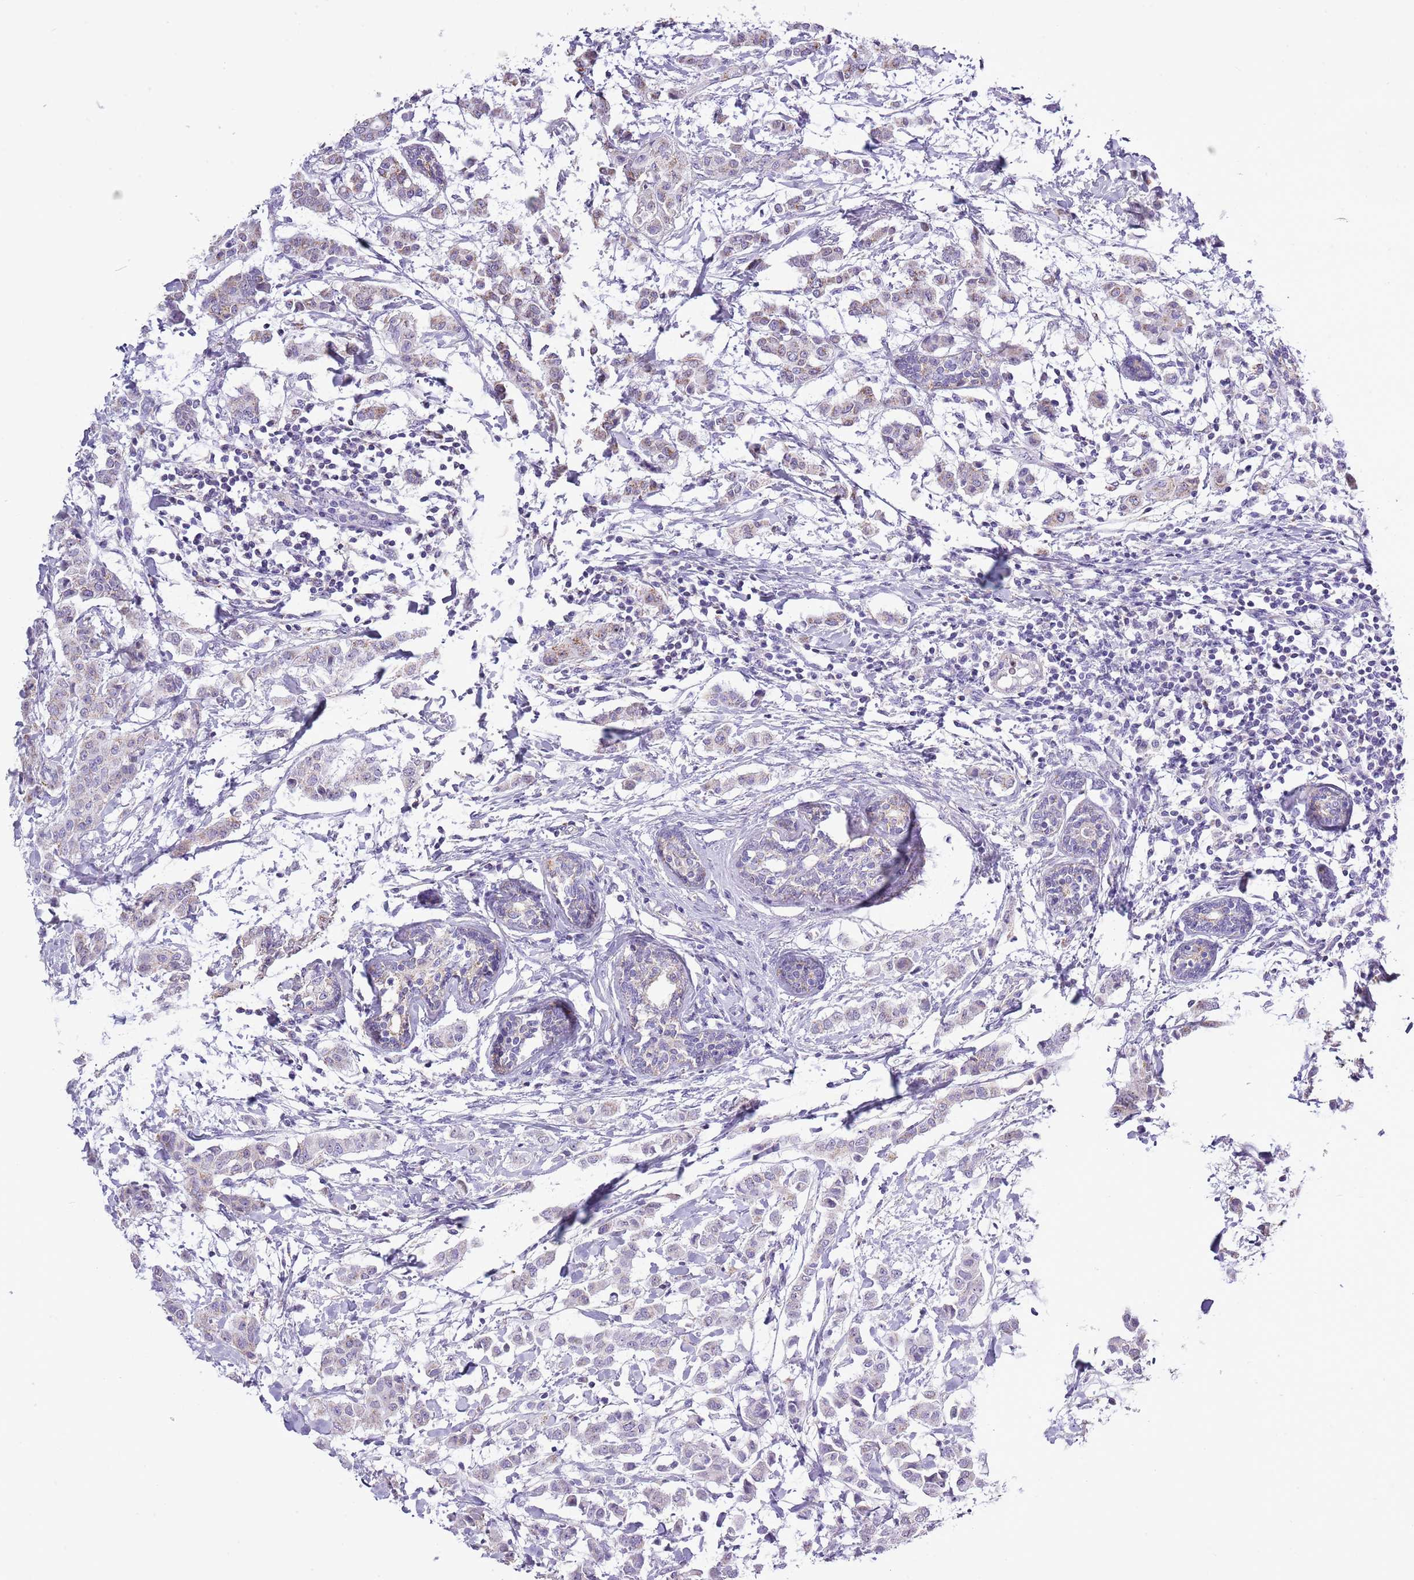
{"staining": {"intensity": "negative", "quantity": "none", "location": "none"}, "tissue": "breast cancer", "cell_type": "Tumor cells", "image_type": "cancer", "snomed": [{"axis": "morphology", "description": "Duct carcinoma"}, {"axis": "topography", "description": "Breast"}], "caption": "There is no significant staining in tumor cells of breast cancer.", "gene": "SLC23A1", "patient": {"sex": "female", "age": 40}}